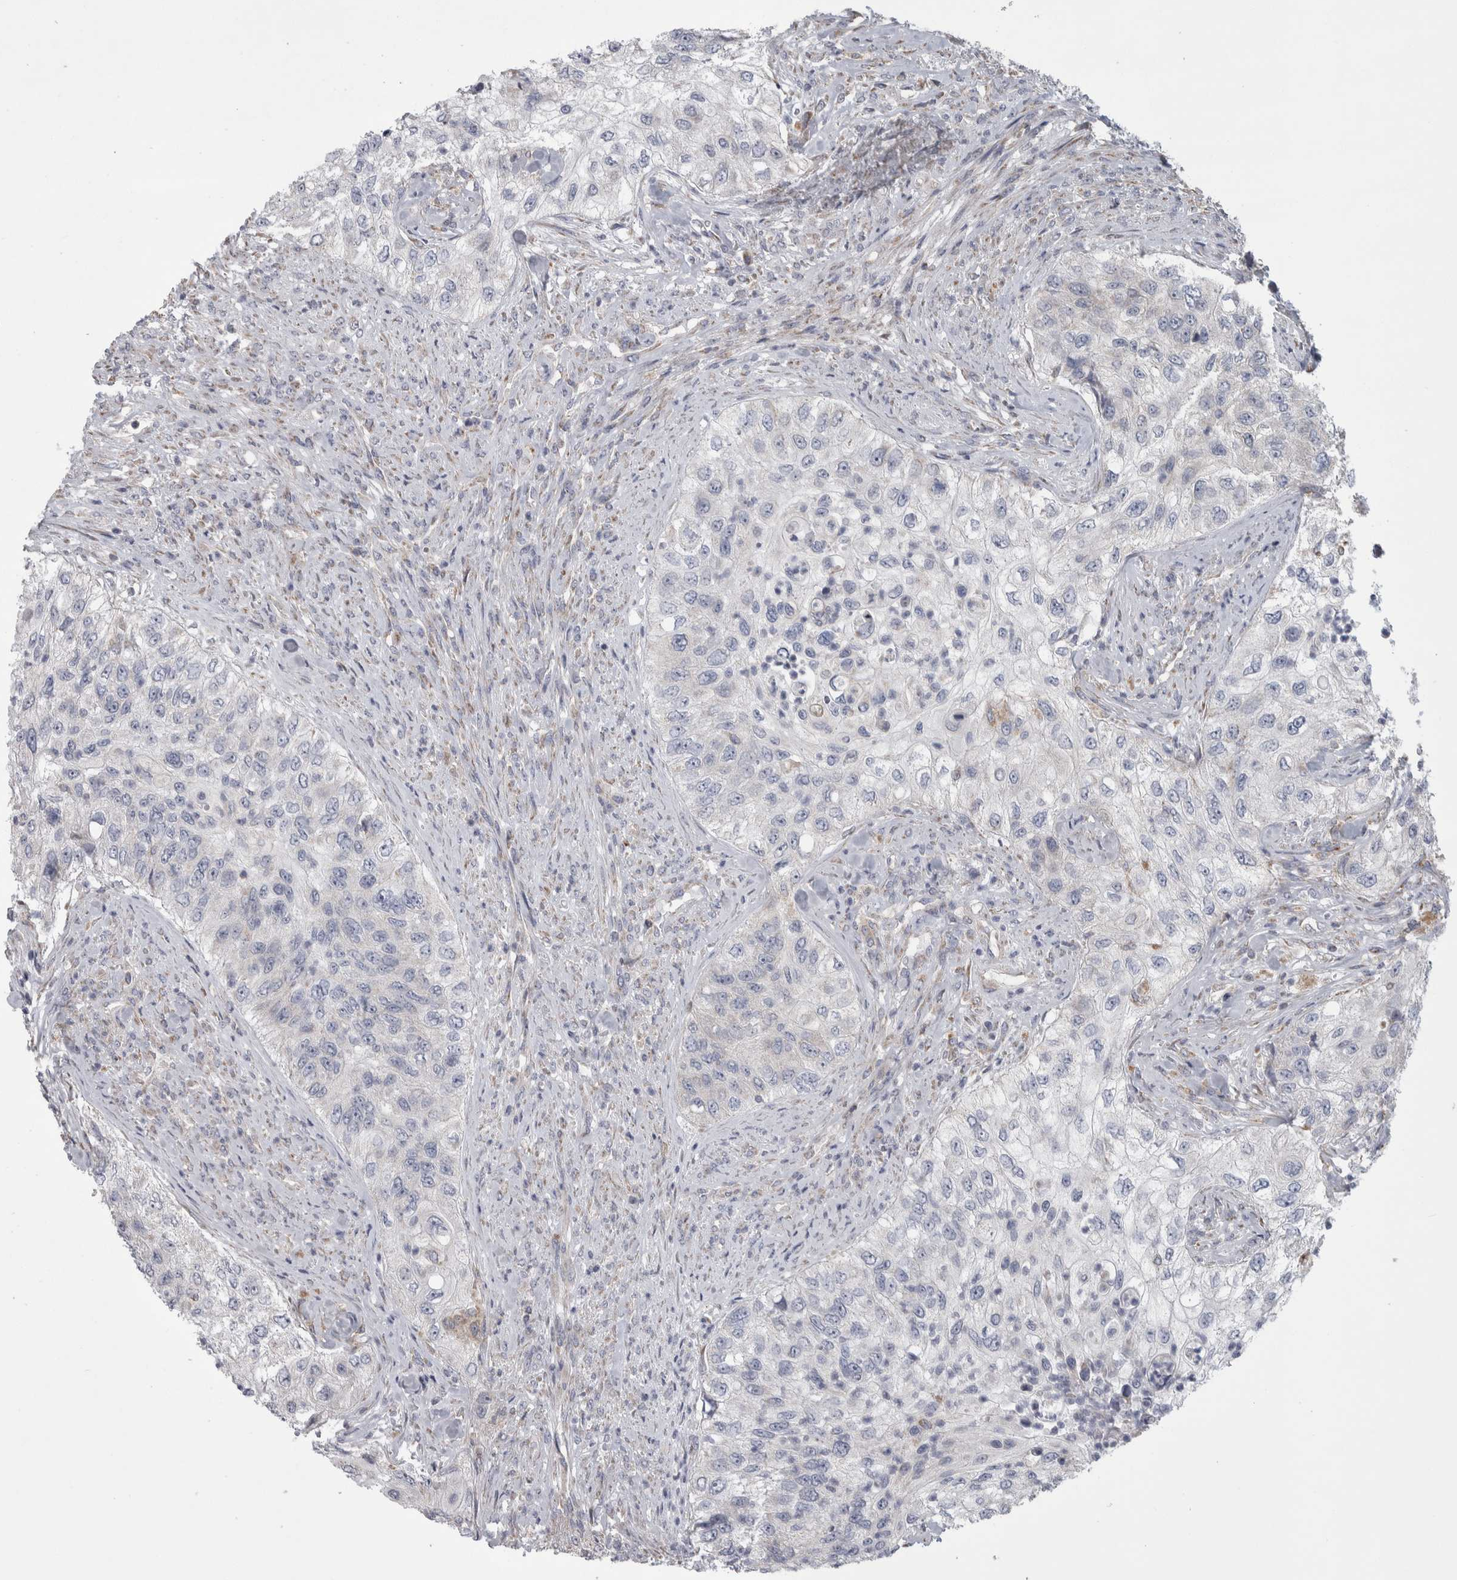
{"staining": {"intensity": "negative", "quantity": "none", "location": "none"}, "tissue": "urothelial cancer", "cell_type": "Tumor cells", "image_type": "cancer", "snomed": [{"axis": "morphology", "description": "Urothelial carcinoma, High grade"}, {"axis": "topography", "description": "Urinary bladder"}], "caption": "DAB (3,3'-diaminobenzidine) immunohistochemical staining of urothelial carcinoma (high-grade) demonstrates no significant positivity in tumor cells.", "gene": "SCO1", "patient": {"sex": "female", "age": 60}}